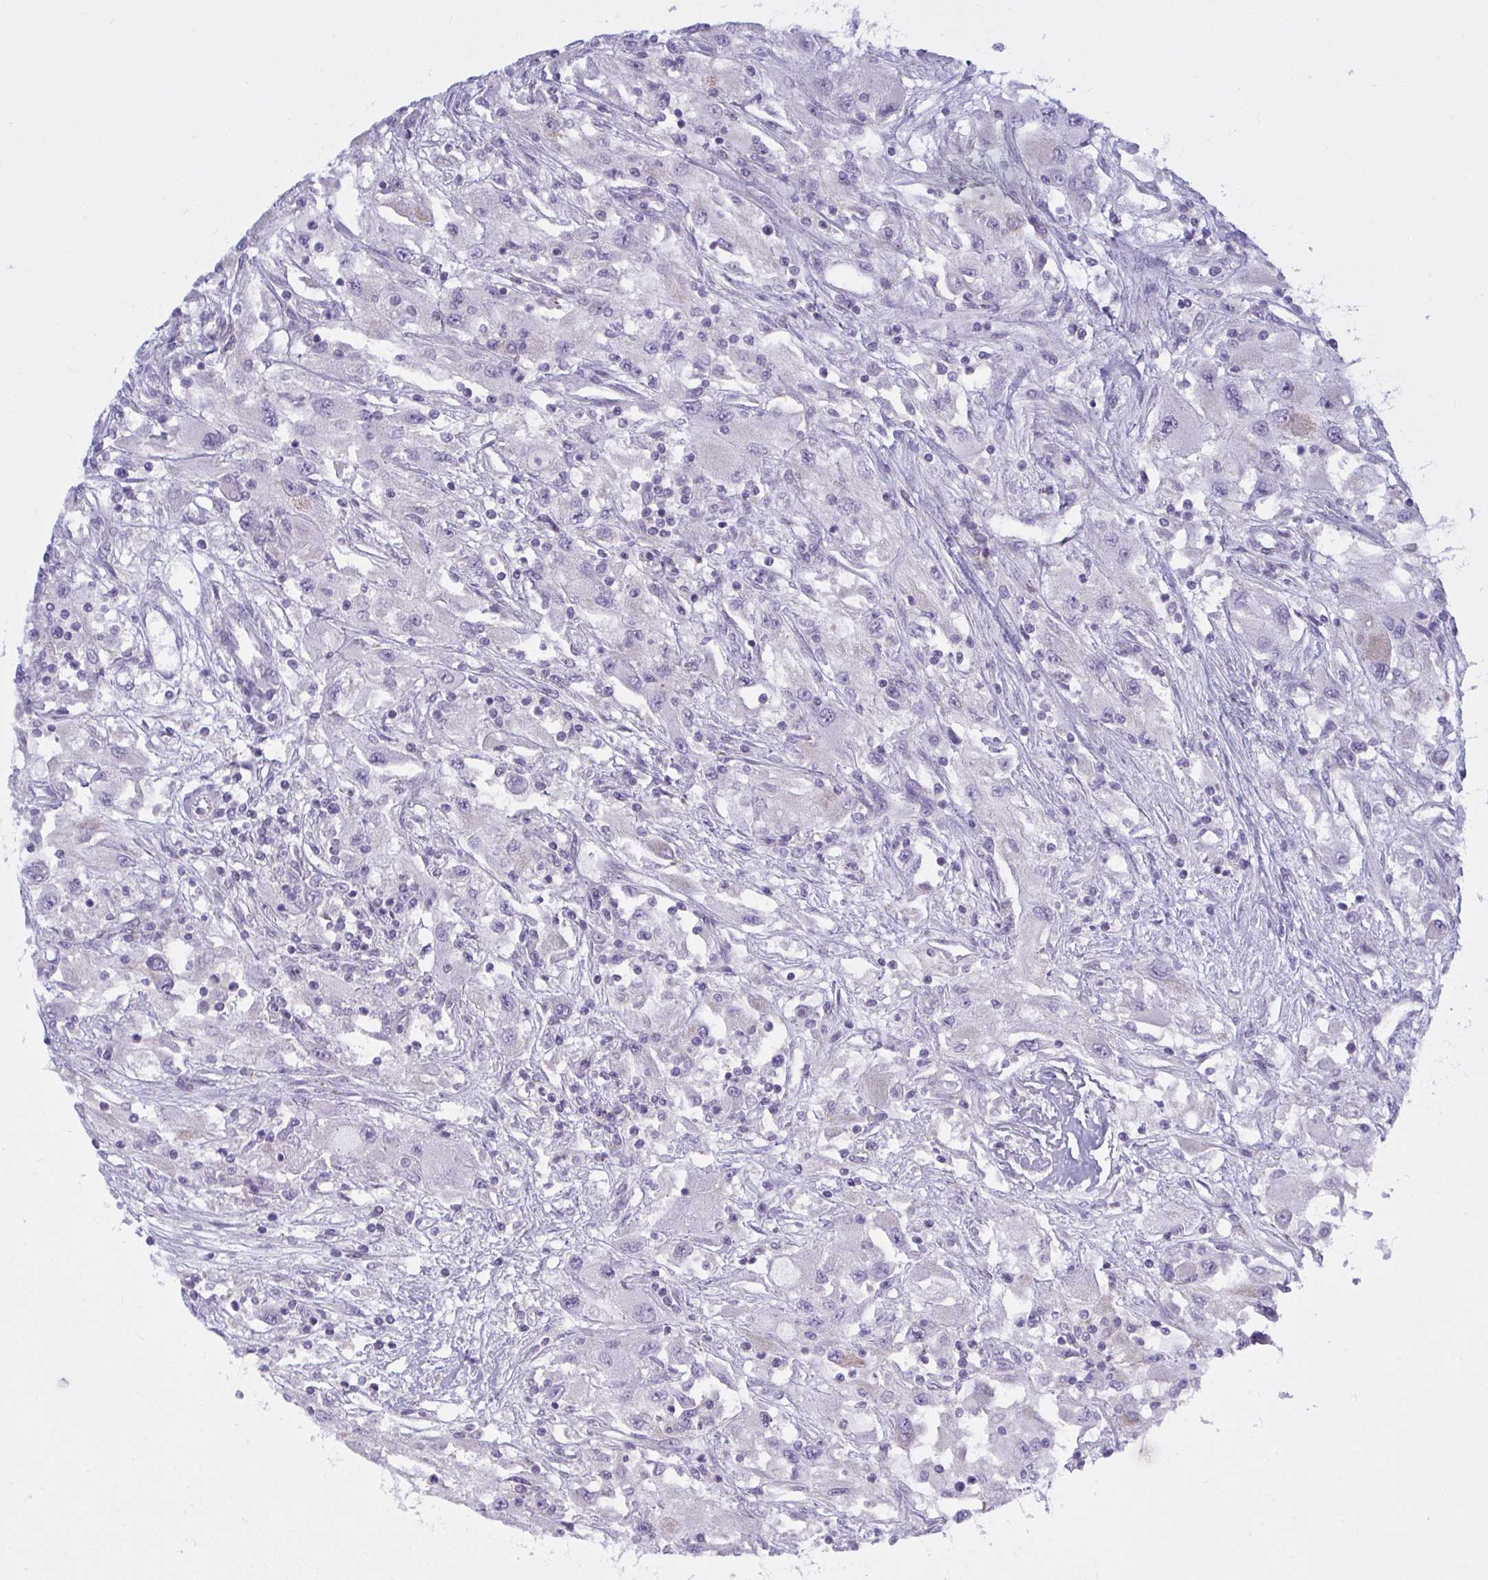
{"staining": {"intensity": "negative", "quantity": "none", "location": "none"}, "tissue": "renal cancer", "cell_type": "Tumor cells", "image_type": "cancer", "snomed": [{"axis": "morphology", "description": "Adenocarcinoma, NOS"}, {"axis": "topography", "description": "Kidney"}], "caption": "The image reveals no significant positivity in tumor cells of adenocarcinoma (renal).", "gene": "ATG9A", "patient": {"sex": "female", "age": 67}}